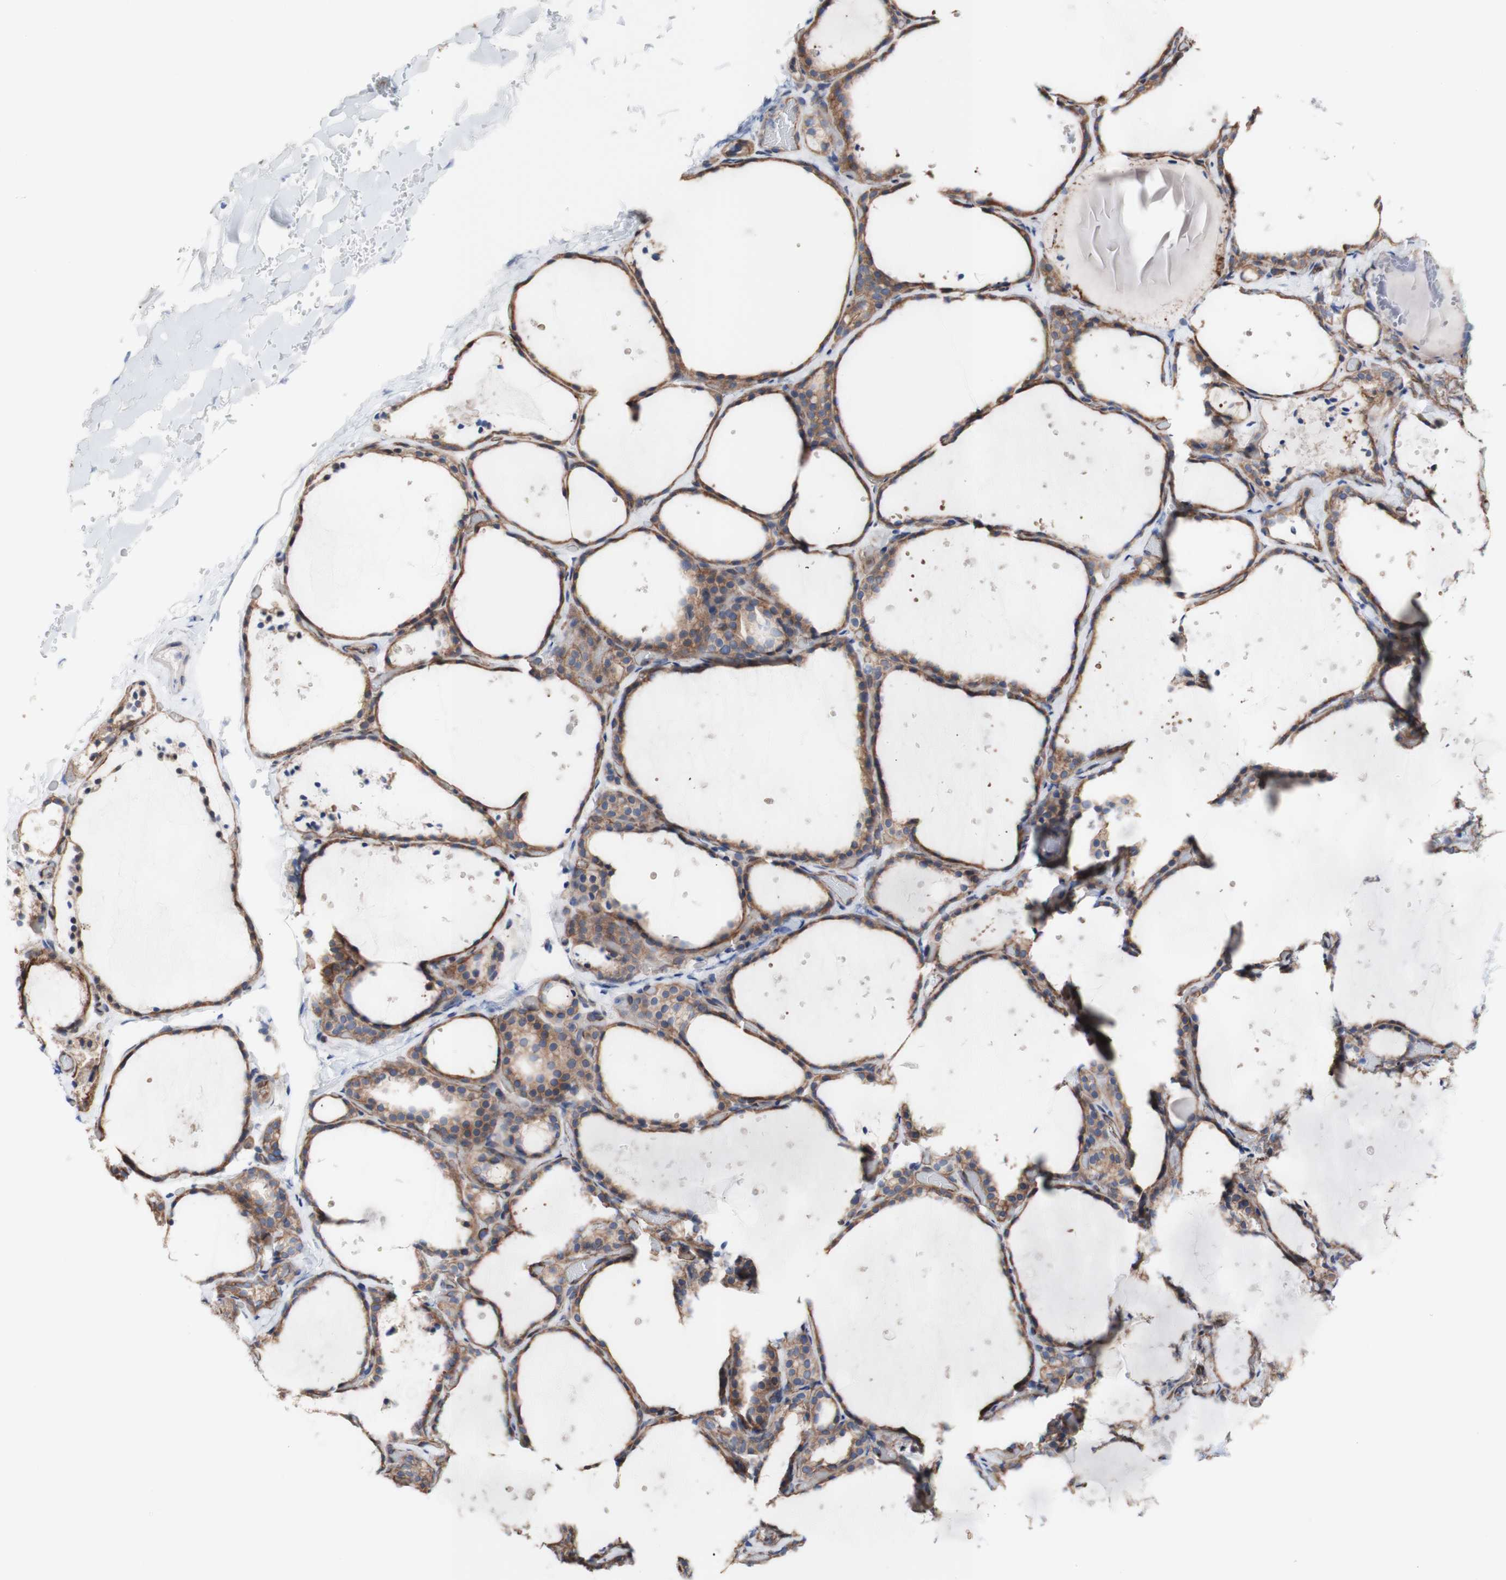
{"staining": {"intensity": "moderate", "quantity": ">75%", "location": "cytoplasmic/membranous"}, "tissue": "thyroid gland", "cell_type": "Glandular cells", "image_type": "normal", "snomed": [{"axis": "morphology", "description": "Normal tissue, NOS"}, {"axis": "topography", "description": "Thyroid gland"}], "caption": "Immunohistochemistry (IHC) image of unremarkable human thyroid gland stained for a protein (brown), which exhibits medium levels of moderate cytoplasmic/membranous staining in approximately >75% of glandular cells.", "gene": "LRIG3", "patient": {"sex": "female", "age": 44}}